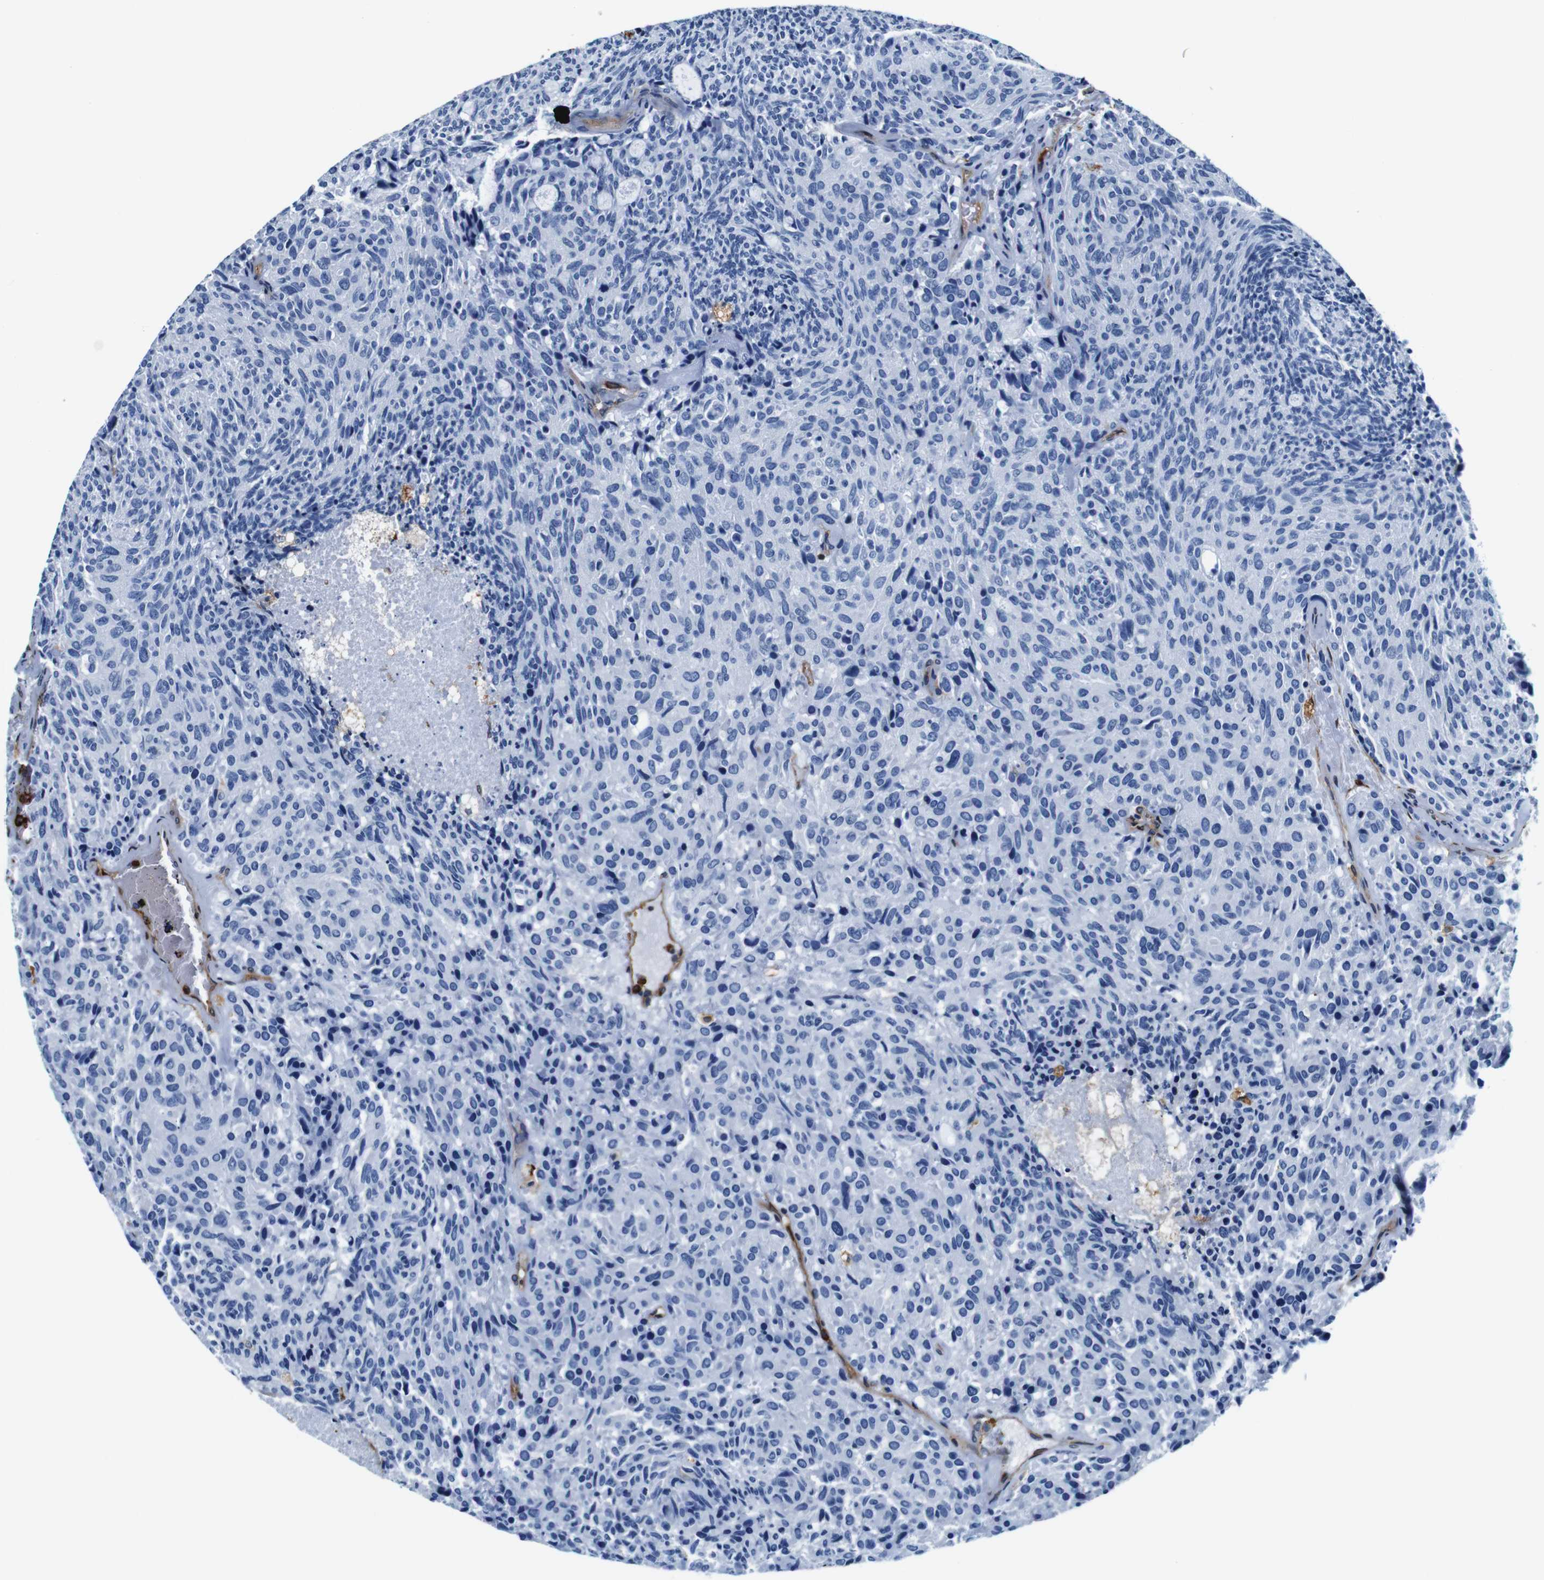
{"staining": {"intensity": "negative", "quantity": "none", "location": "none"}, "tissue": "carcinoid", "cell_type": "Tumor cells", "image_type": "cancer", "snomed": [{"axis": "morphology", "description": "Carcinoid, malignant, NOS"}, {"axis": "topography", "description": "Pancreas"}], "caption": "A histopathology image of human malignant carcinoid is negative for staining in tumor cells. The staining is performed using DAB brown chromogen with nuclei counter-stained in using hematoxylin.", "gene": "ANXA1", "patient": {"sex": "female", "age": 54}}